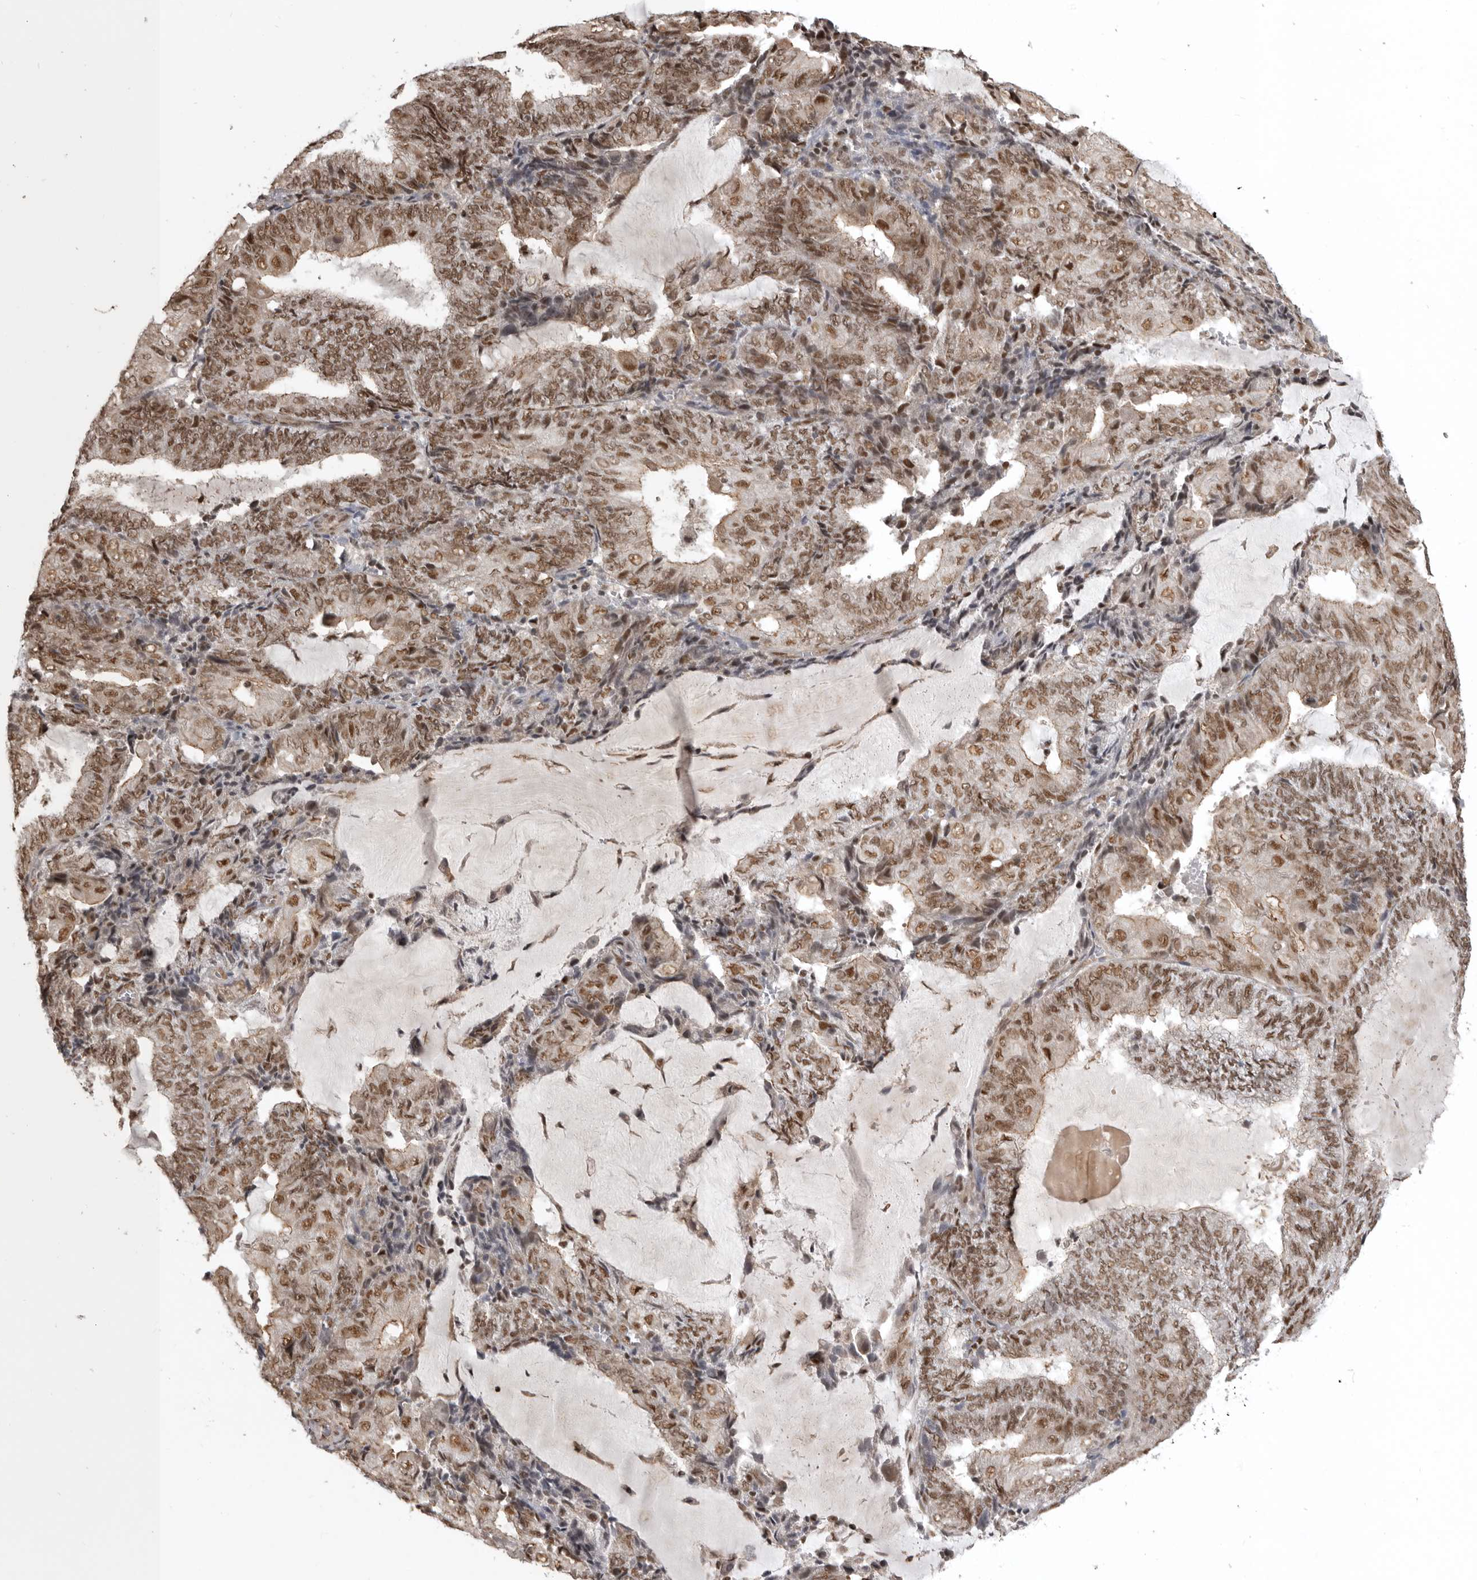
{"staining": {"intensity": "moderate", "quantity": ">75%", "location": "nuclear"}, "tissue": "endometrial cancer", "cell_type": "Tumor cells", "image_type": "cancer", "snomed": [{"axis": "morphology", "description": "Adenocarcinoma, NOS"}, {"axis": "topography", "description": "Endometrium"}], "caption": "Immunohistochemistry of adenocarcinoma (endometrial) exhibits medium levels of moderate nuclear expression in about >75% of tumor cells.", "gene": "CBLL1", "patient": {"sex": "female", "age": 81}}